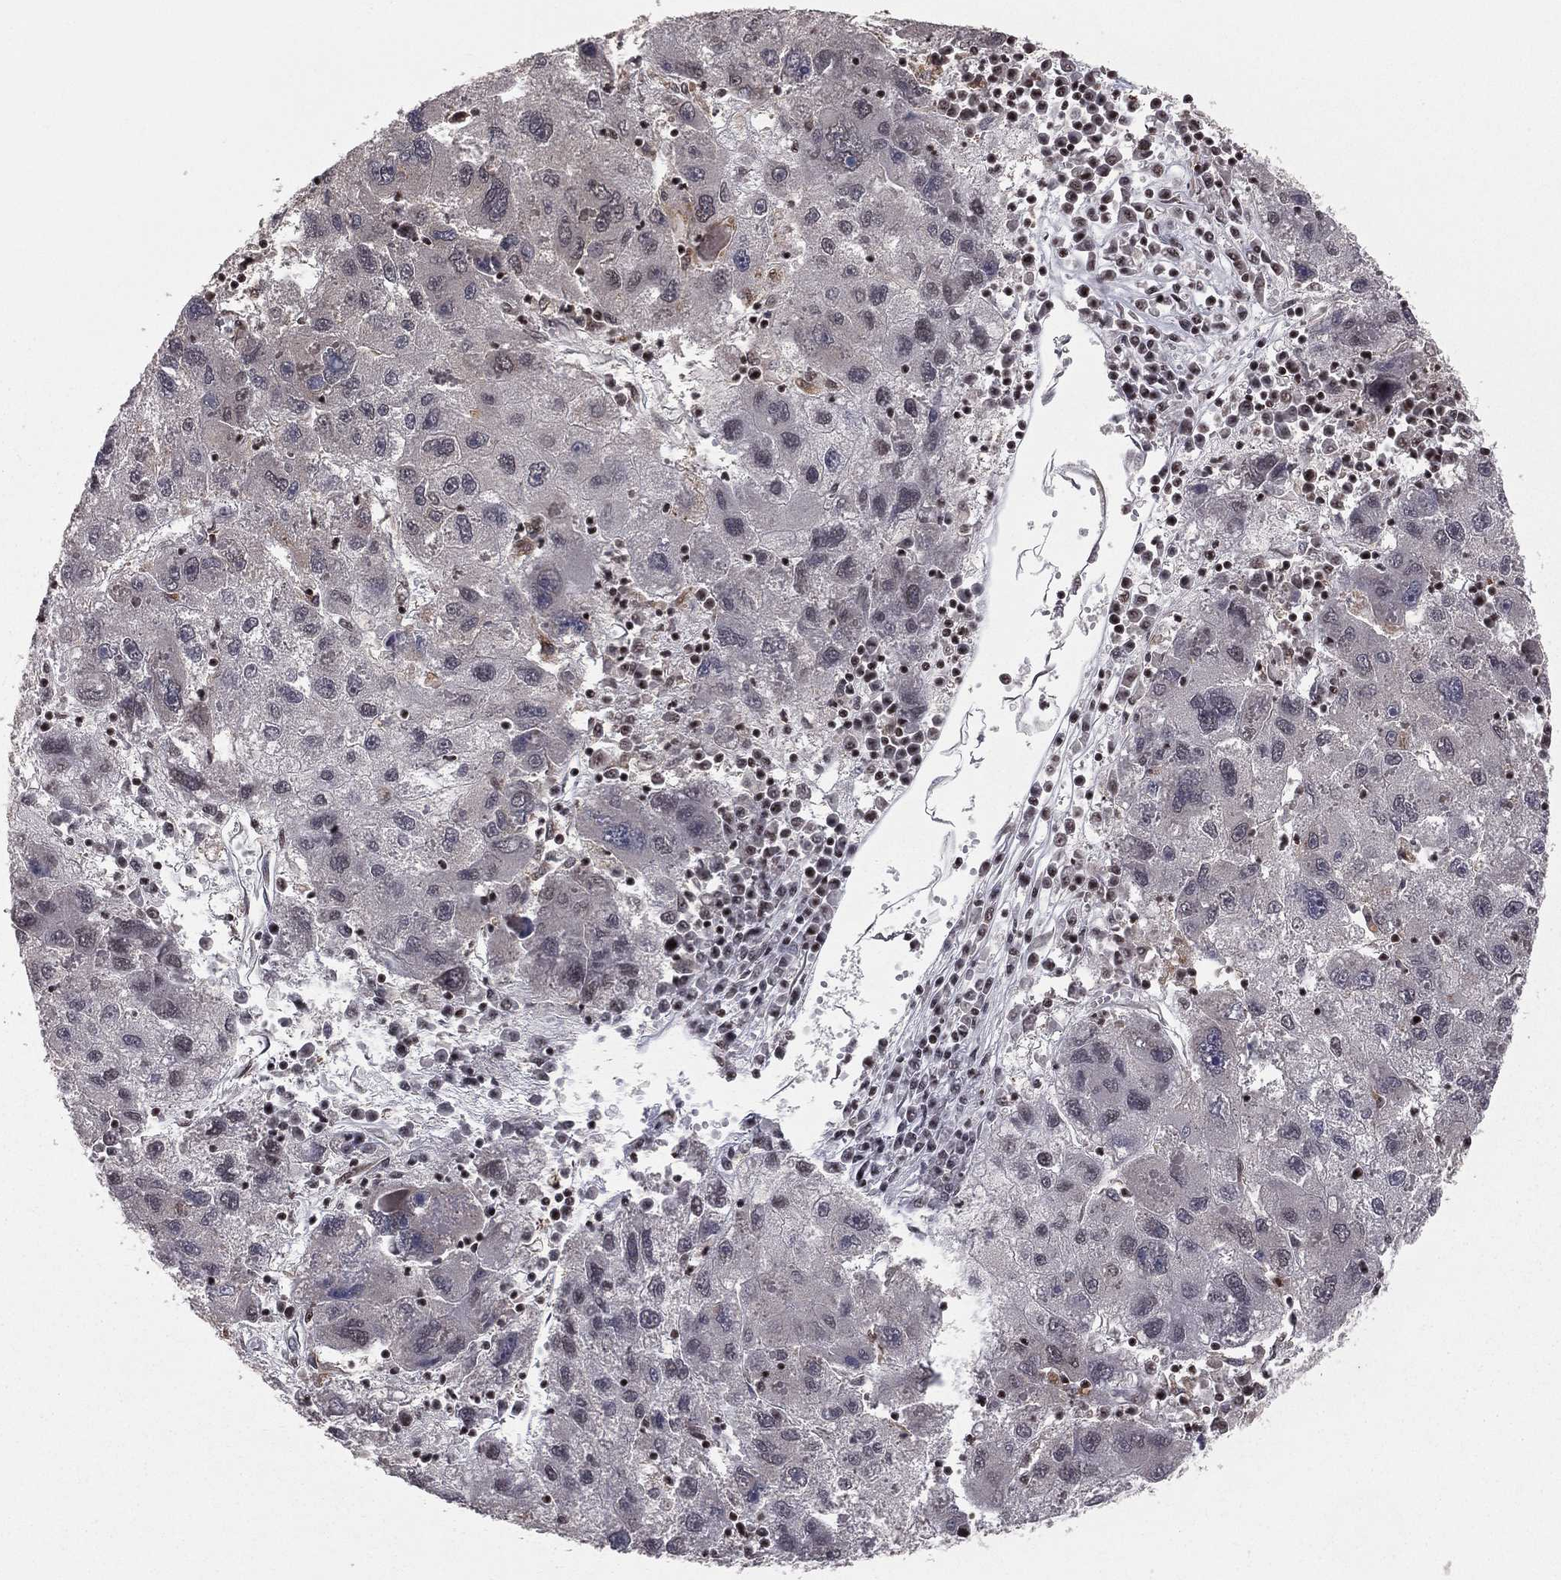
{"staining": {"intensity": "negative", "quantity": "none", "location": "none"}, "tissue": "liver cancer", "cell_type": "Tumor cells", "image_type": "cancer", "snomed": [{"axis": "morphology", "description": "Carcinoma, Hepatocellular, NOS"}, {"axis": "topography", "description": "Liver"}], "caption": "The image exhibits no significant staining in tumor cells of liver hepatocellular carcinoma. The staining is performed using DAB brown chromogen with nuclei counter-stained in using hematoxylin.", "gene": "NFYB", "patient": {"sex": "male", "age": 75}}